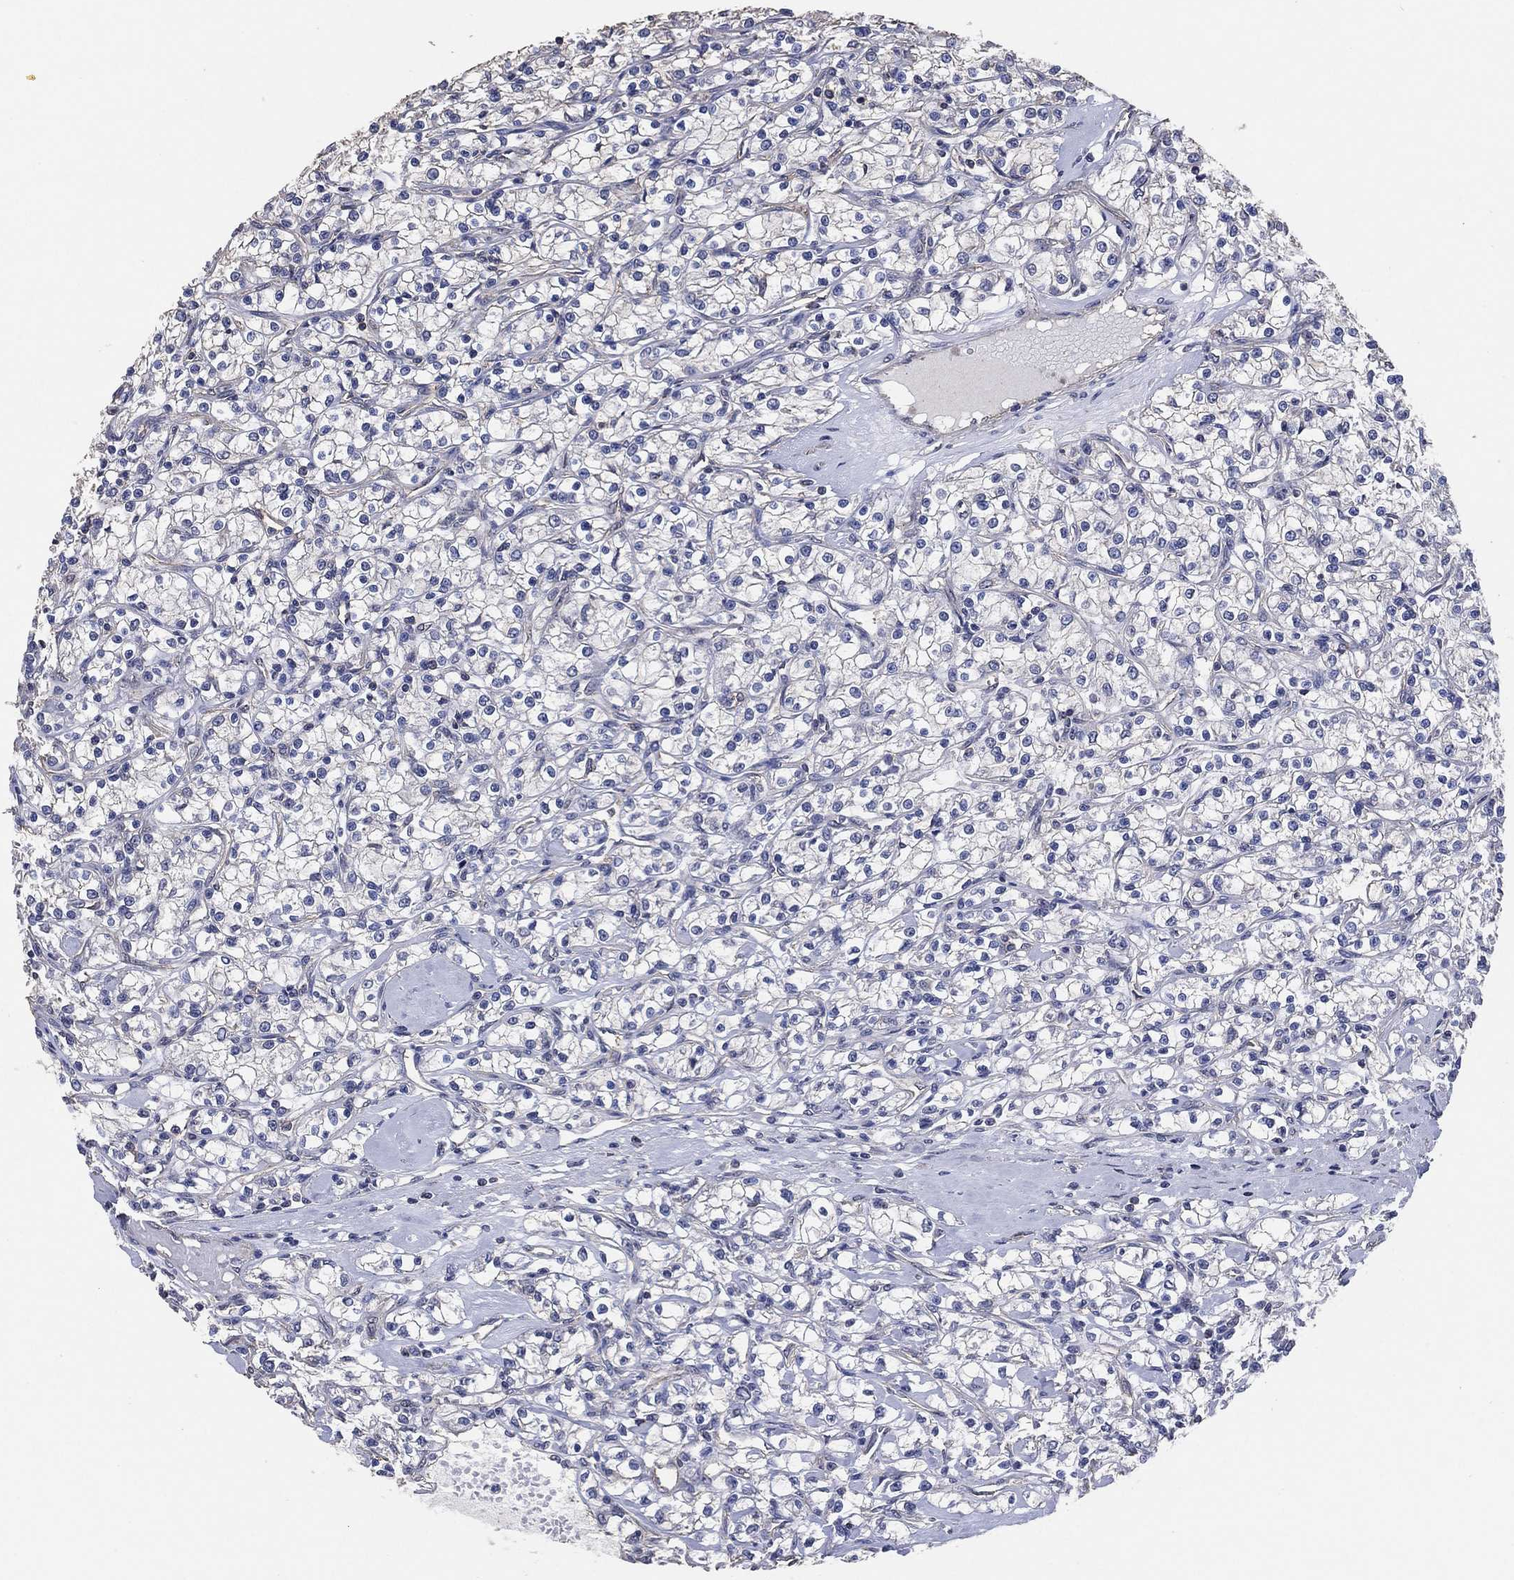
{"staining": {"intensity": "negative", "quantity": "none", "location": "none"}, "tissue": "renal cancer", "cell_type": "Tumor cells", "image_type": "cancer", "snomed": [{"axis": "morphology", "description": "Adenocarcinoma, NOS"}, {"axis": "topography", "description": "Kidney"}], "caption": "Adenocarcinoma (renal) was stained to show a protein in brown. There is no significant expression in tumor cells. (DAB immunohistochemistry (IHC) visualized using brightfield microscopy, high magnification).", "gene": "KLK5", "patient": {"sex": "female", "age": 59}}